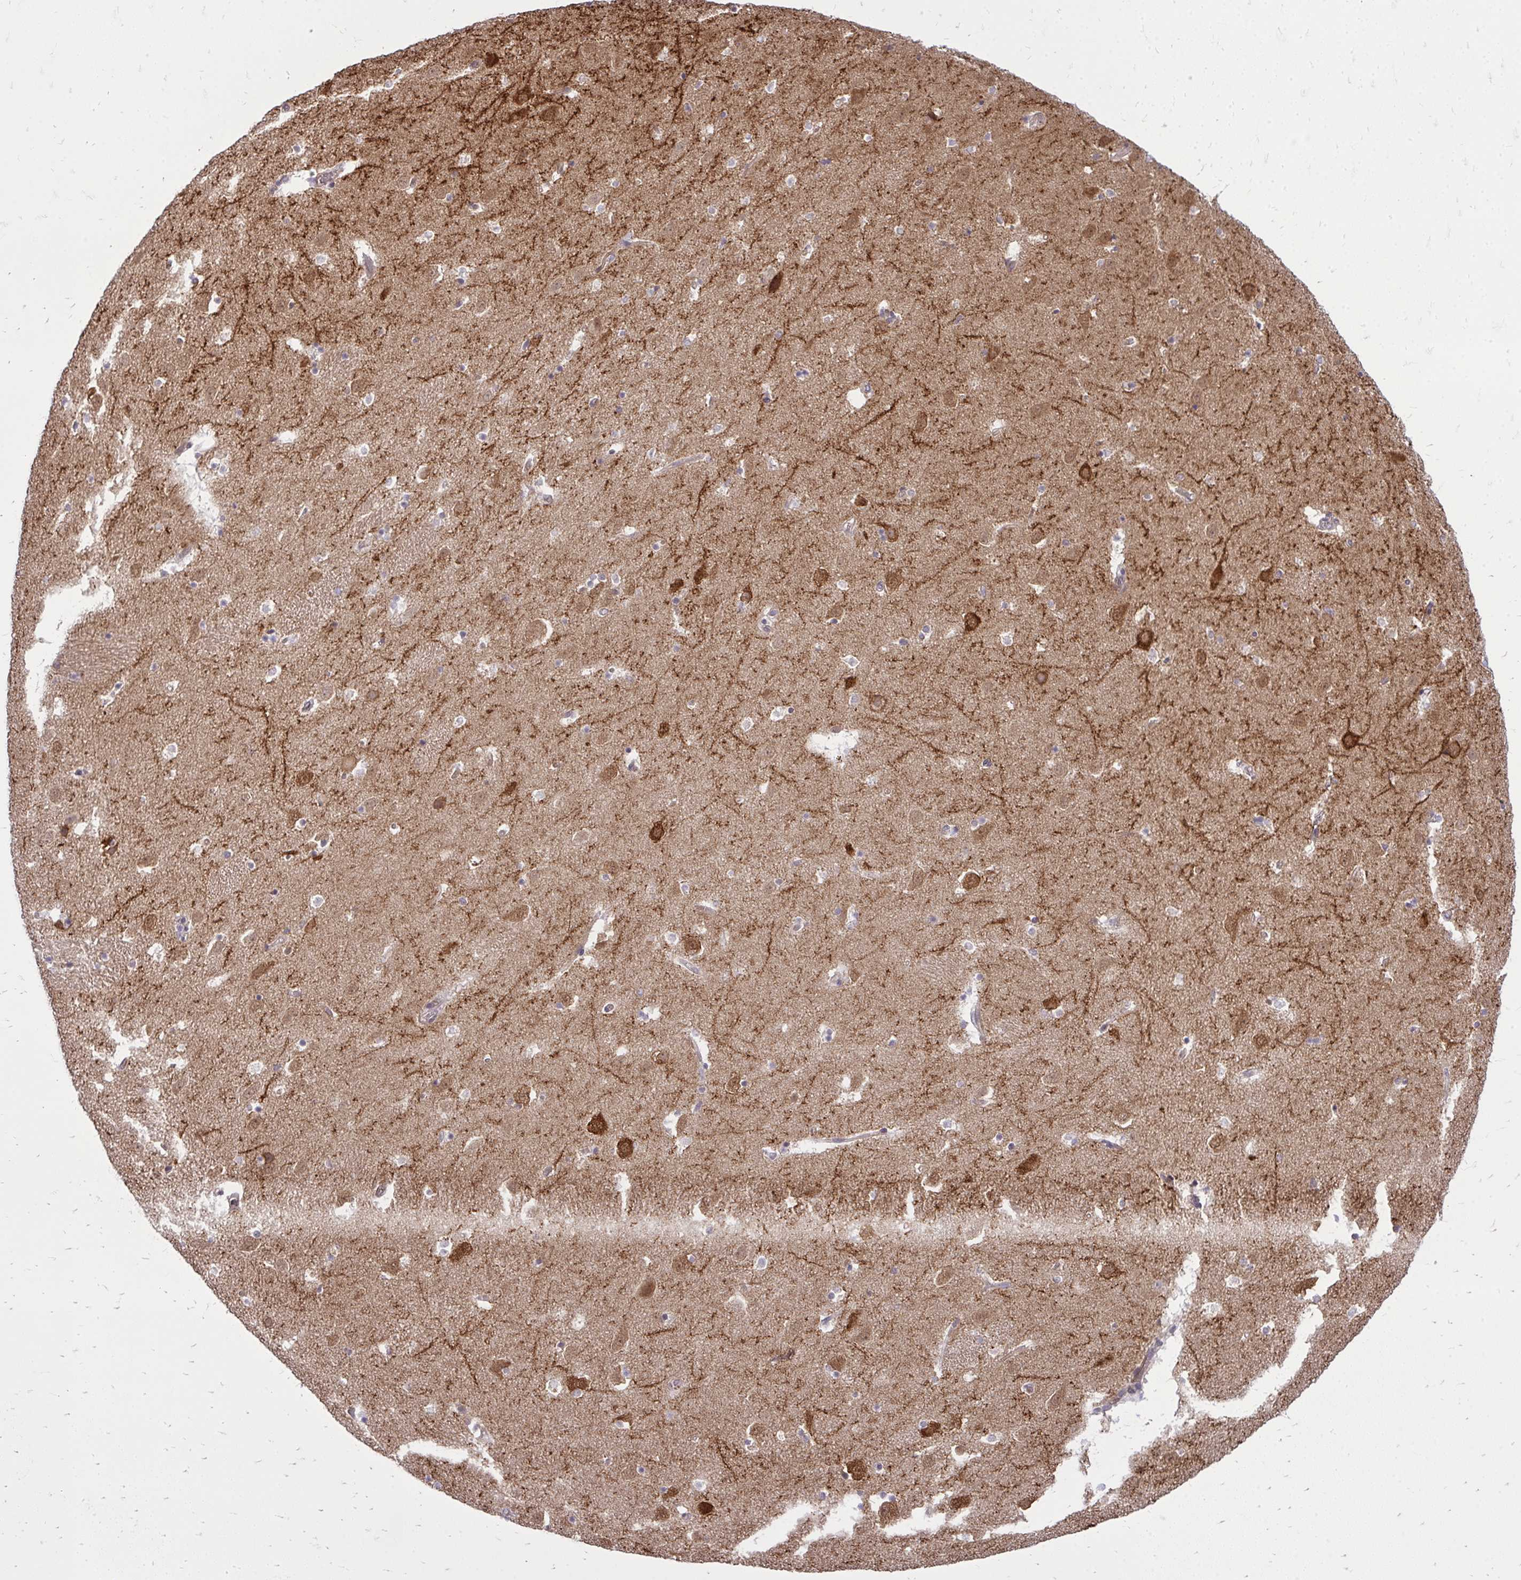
{"staining": {"intensity": "weak", "quantity": "<25%", "location": "cytoplasmic/membranous"}, "tissue": "caudate", "cell_type": "Glial cells", "image_type": "normal", "snomed": [{"axis": "morphology", "description": "Normal tissue, NOS"}, {"axis": "topography", "description": "Lateral ventricle wall"}], "caption": "Image shows no protein staining in glial cells of normal caudate. Brightfield microscopy of immunohistochemistry (IHC) stained with DAB (brown) and hematoxylin (blue), captured at high magnification.", "gene": "SPTBN2", "patient": {"sex": "male", "age": 37}}